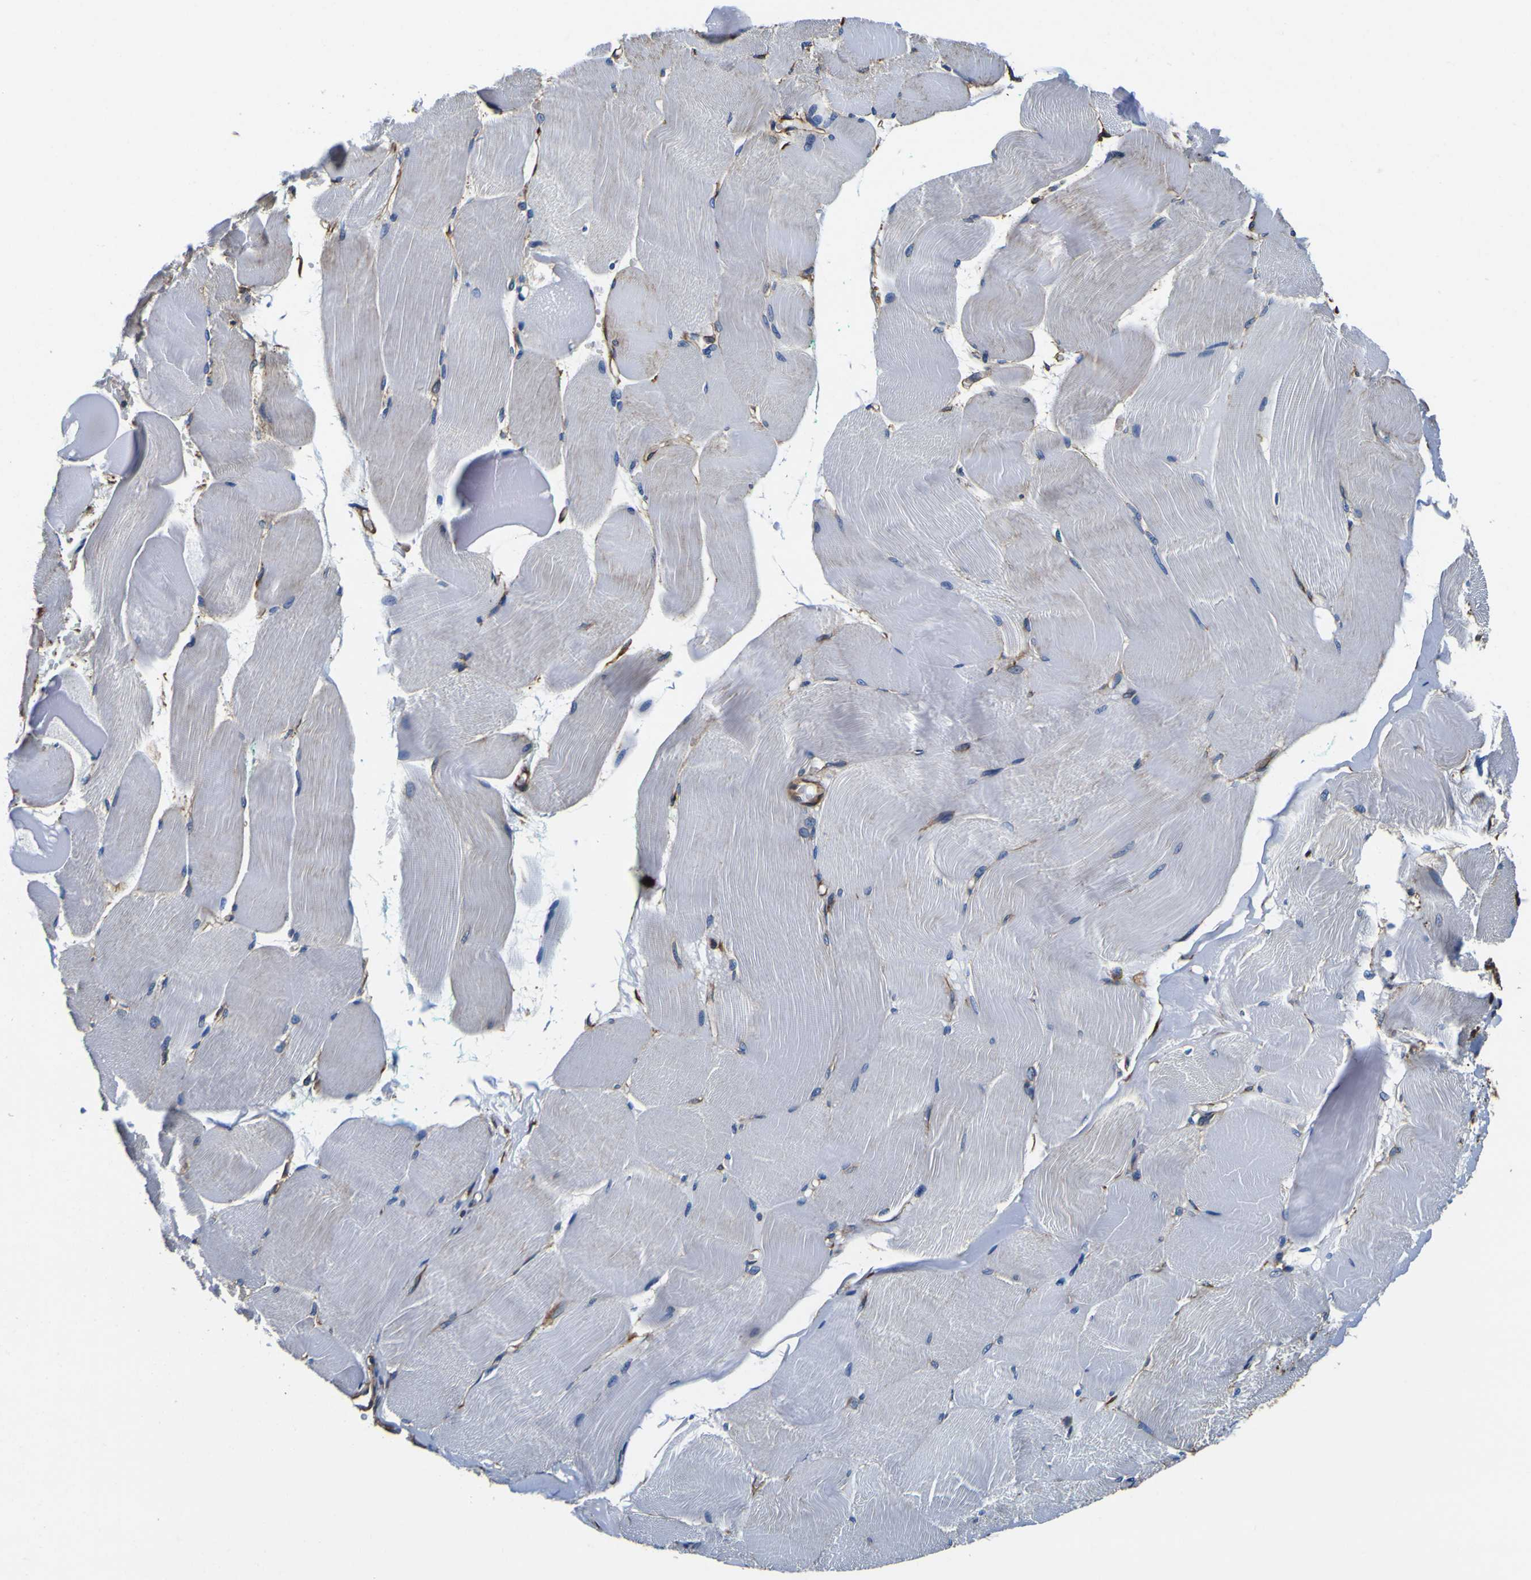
{"staining": {"intensity": "weak", "quantity": "<25%", "location": "cytoplasmic/membranous"}, "tissue": "skeletal muscle", "cell_type": "Myocytes", "image_type": "normal", "snomed": [{"axis": "morphology", "description": "Normal tissue, NOS"}, {"axis": "morphology", "description": "Squamous cell carcinoma, NOS"}, {"axis": "topography", "description": "Skeletal muscle"}], "caption": "The IHC photomicrograph has no significant expression in myocytes of skeletal muscle. (Stains: DAB IHC with hematoxylin counter stain, Microscopy: brightfield microscopy at high magnification).", "gene": "TUBA1B", "patient": {"sex": "male", "age": 51}}